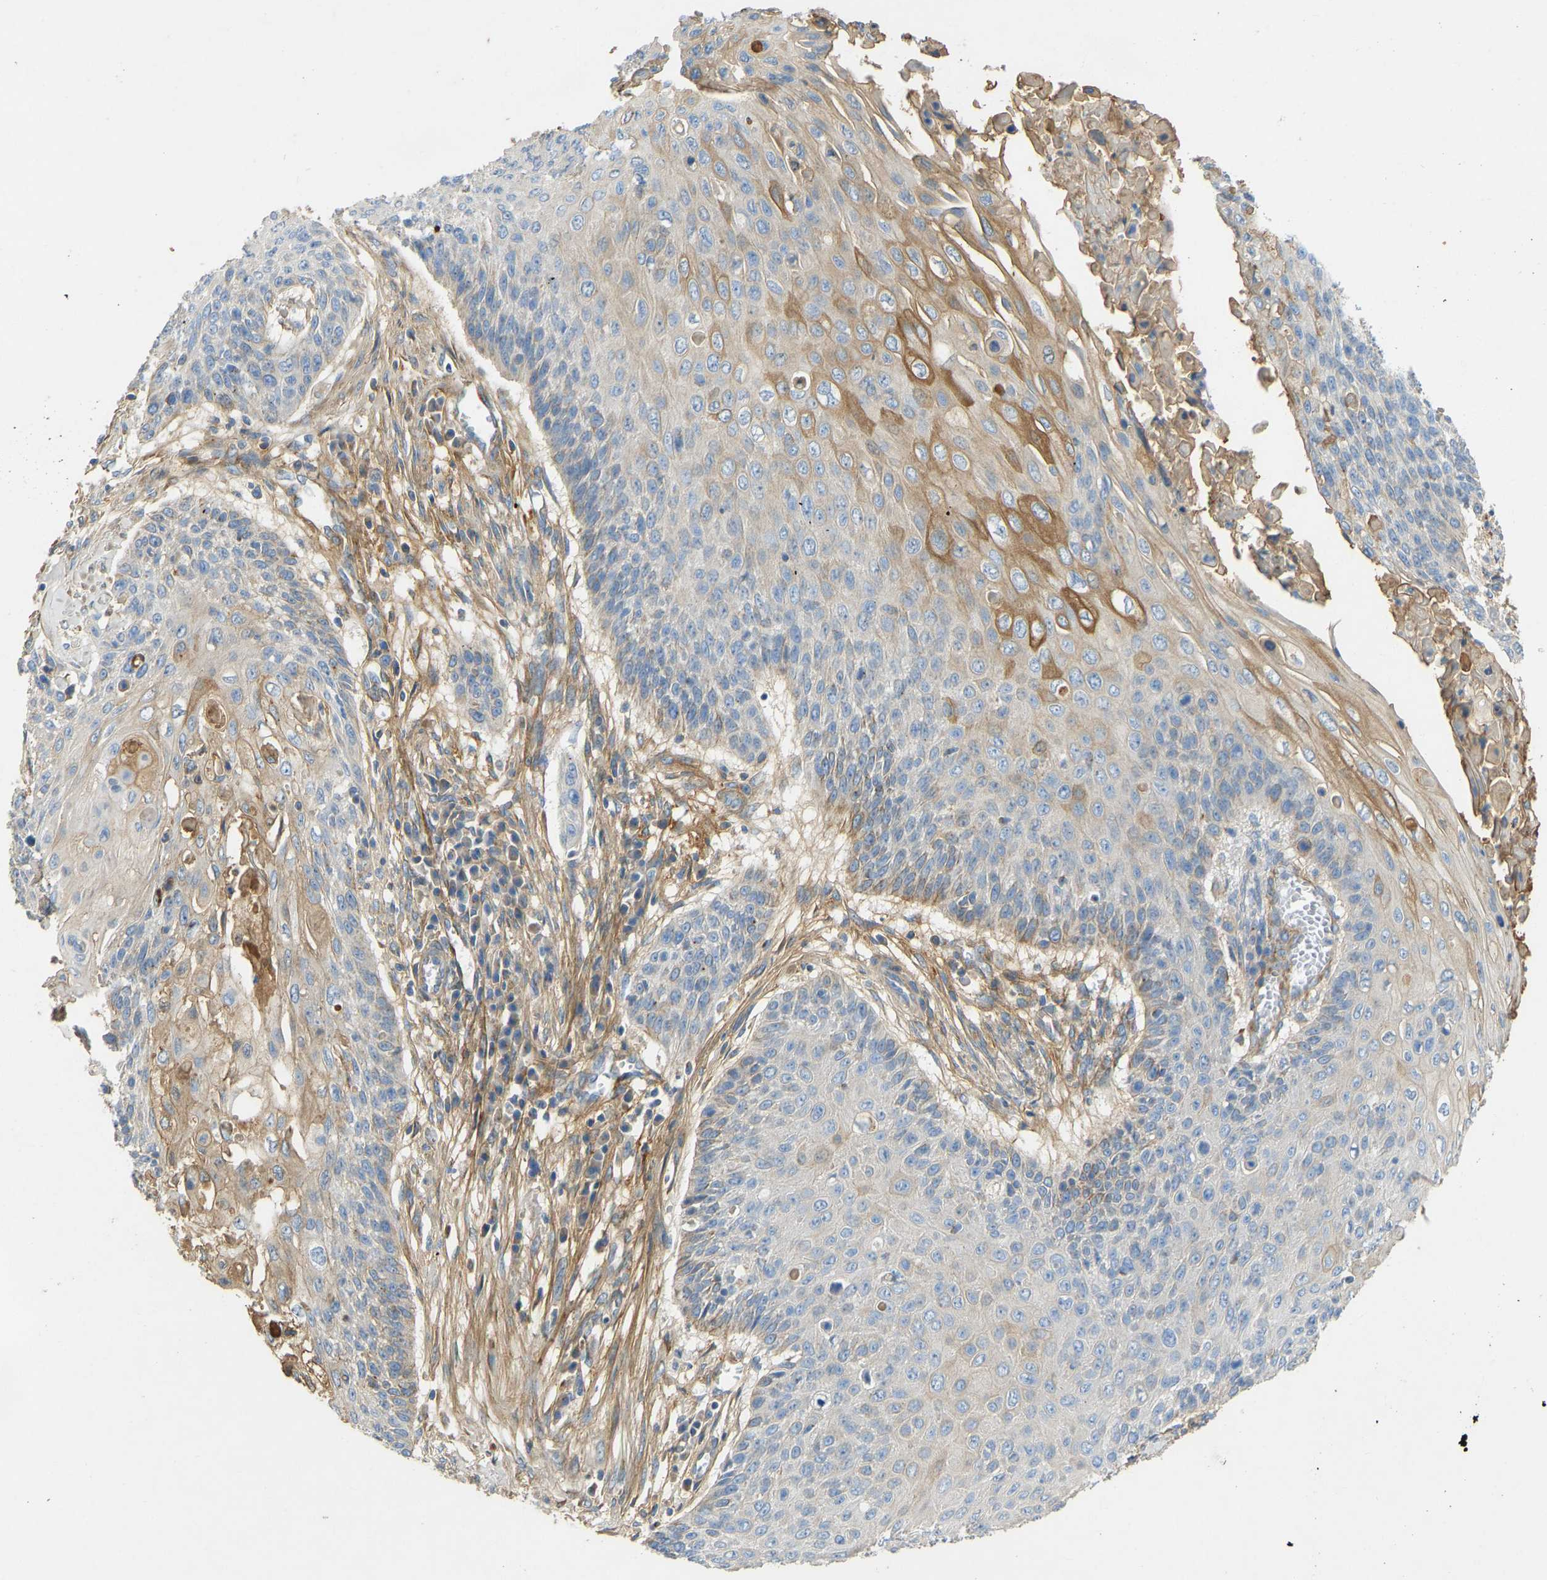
{"staining": {"intensity": "moderate", "quantity": "<25%", "location": "cytoplasmic/membranous"}, "tissue": "cervical cancer", "cell_type": "Tumor cells", "image_type": "cancer", "snomed": [{"axis": "morphology", "description": "Squamous cell carcinoma, NOS"}, {"axis": "topography", "description": "Cervix"}], "caption": "DAB immunohistochemical staining of human cervical cancer (squamous cell carcinoma) displays moderate cytoplasmic/membranous protein positivity in approximately <25% of tumor cells. (IHC, brightfield microscopy, high magnification).", "gene": "TECTA", "patient": {"sex": "female", "age": 39}}